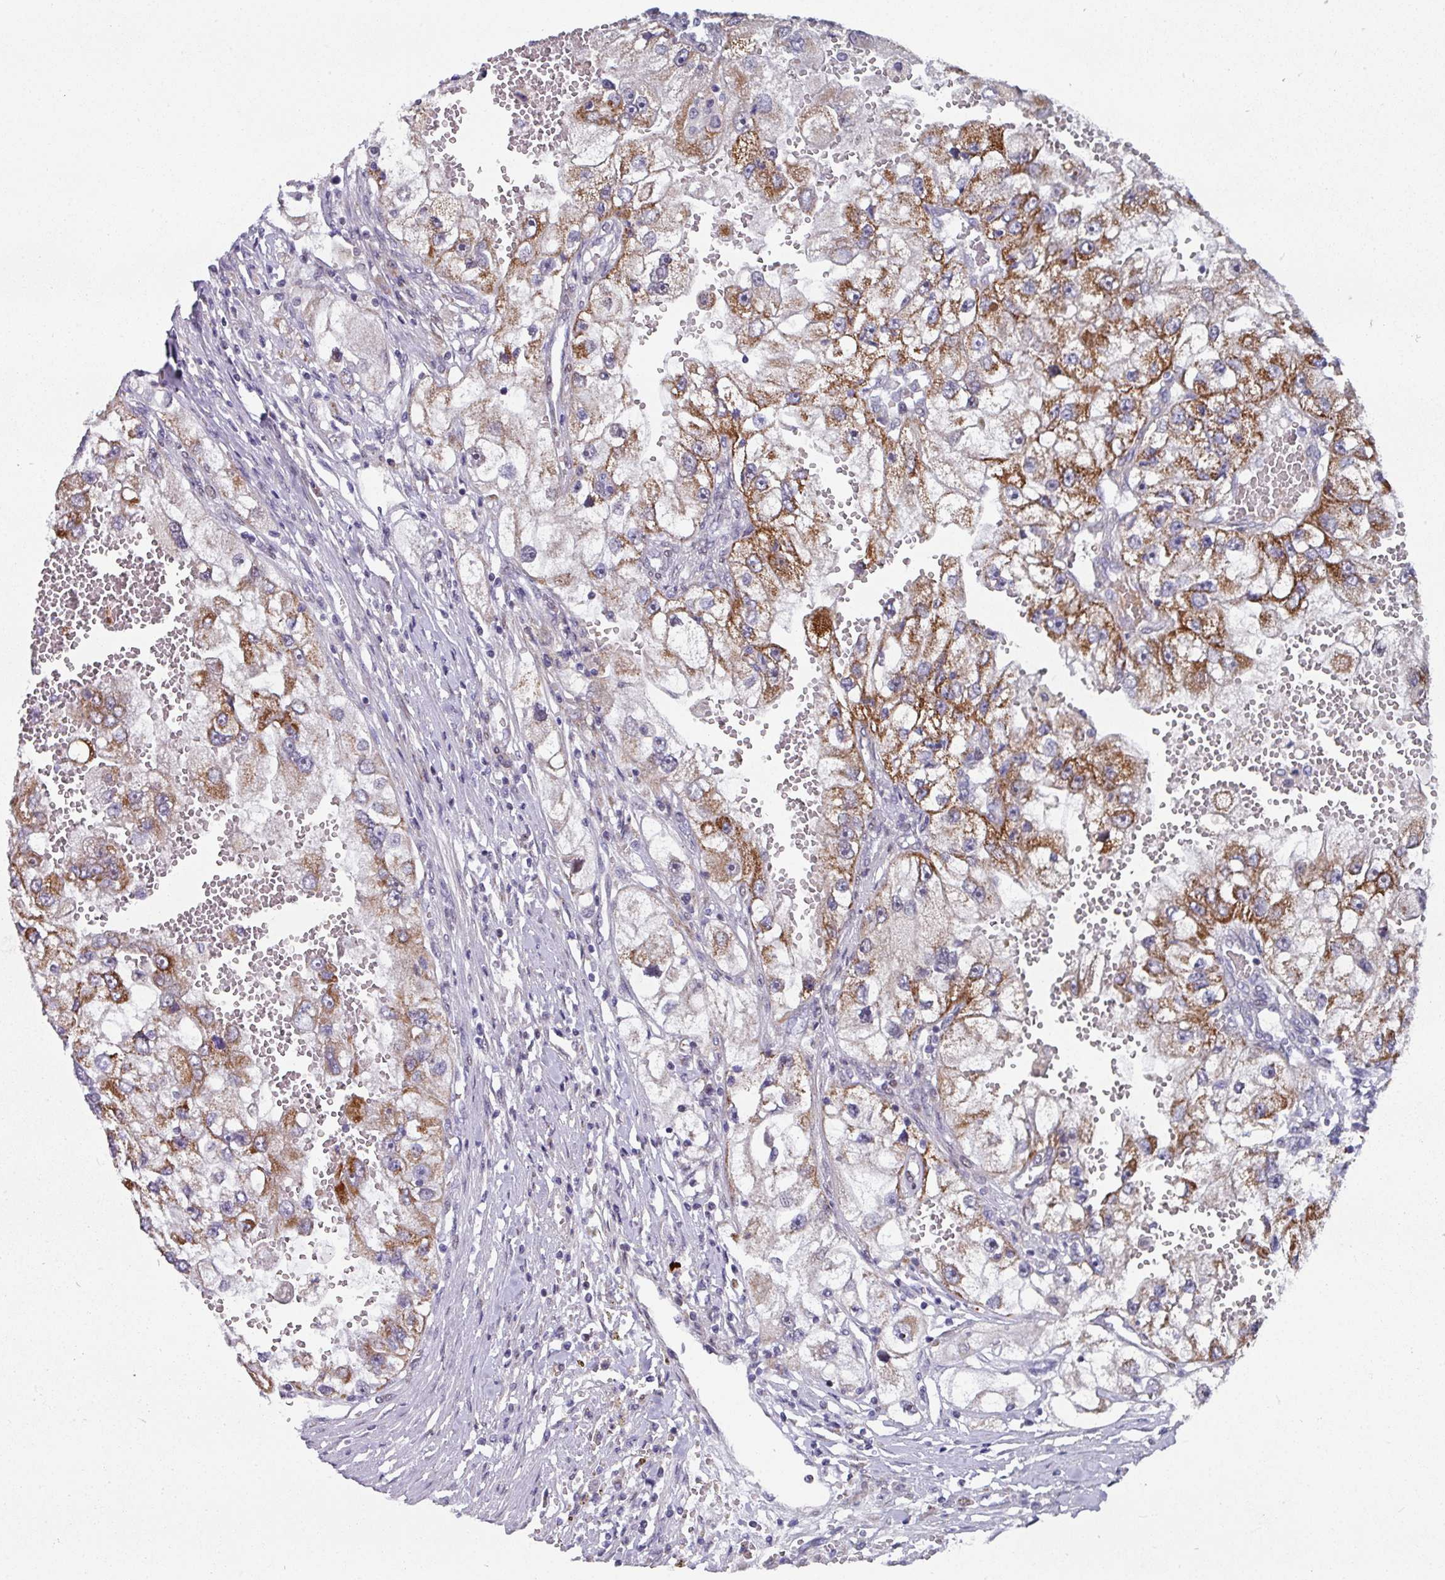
{"staining": {"intensity": "moderate", "quantity": "25%-75%", "location": "cytoplasmic/membranous"}, "tissue": "renal cancer", "cell_type": "Tumor cells", "image_type": "cancer", "snomed": [{"axis": "morphology", "description": "Adenocarcinoma, NOS"}, {"axis": "topography", "description": "Kidney"}], "caption": "Immunohistochemistry histopathology image of neoplastic tissue: renal cancer stained using immunohistochemistry (IHC) exhibits medium levels of moderate protein expression localized specifically in the cytoplasmic/membranous of tumor cells, appearing as a cytoplasmic/membranous brown color.", "gene": "CBX7", "patient": {"sex": "male", "age": 63}}